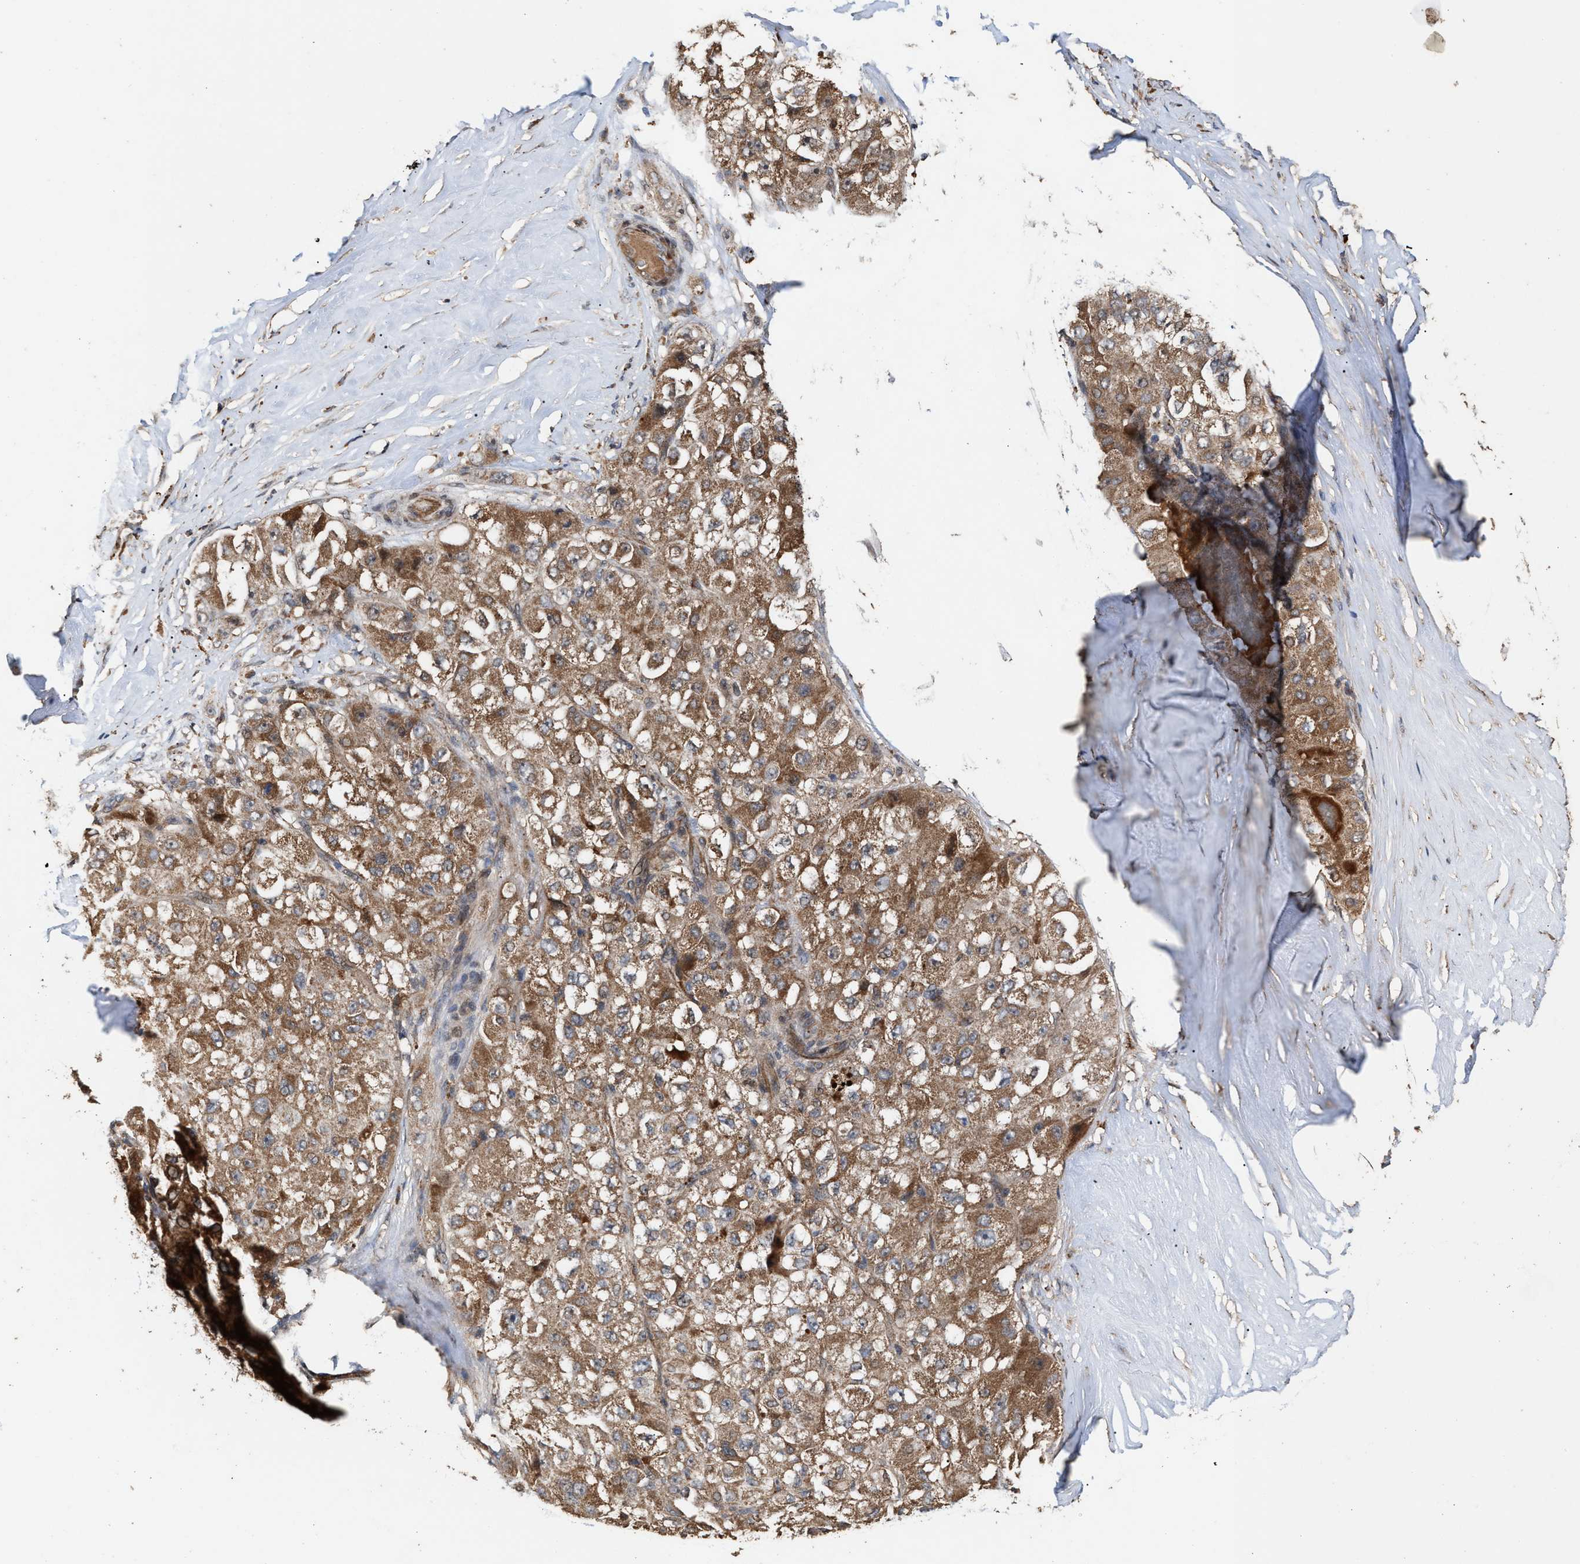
{"staining": {"intensity": "moderate", "quantity": ">75%", "location": "cytoplasmic/membranous"}, "tissue": "liver cancer", "cell_type": "Tumor cells", "image_type": "cancer", "snomed": [{"axis": "morphology", "description": "Carcinoma, Hepatocellular, NOS"}, {"axis": "topography", "description": "Liver"}], "caption": "Tumor cells reveal medium levels of moderate cytoplasmic/membranous staining in about >75% of cells in liver hepatocellular carcinoma.", "gene": "ZNHIT6", "patient": {"sex": "male", "age": 80}}